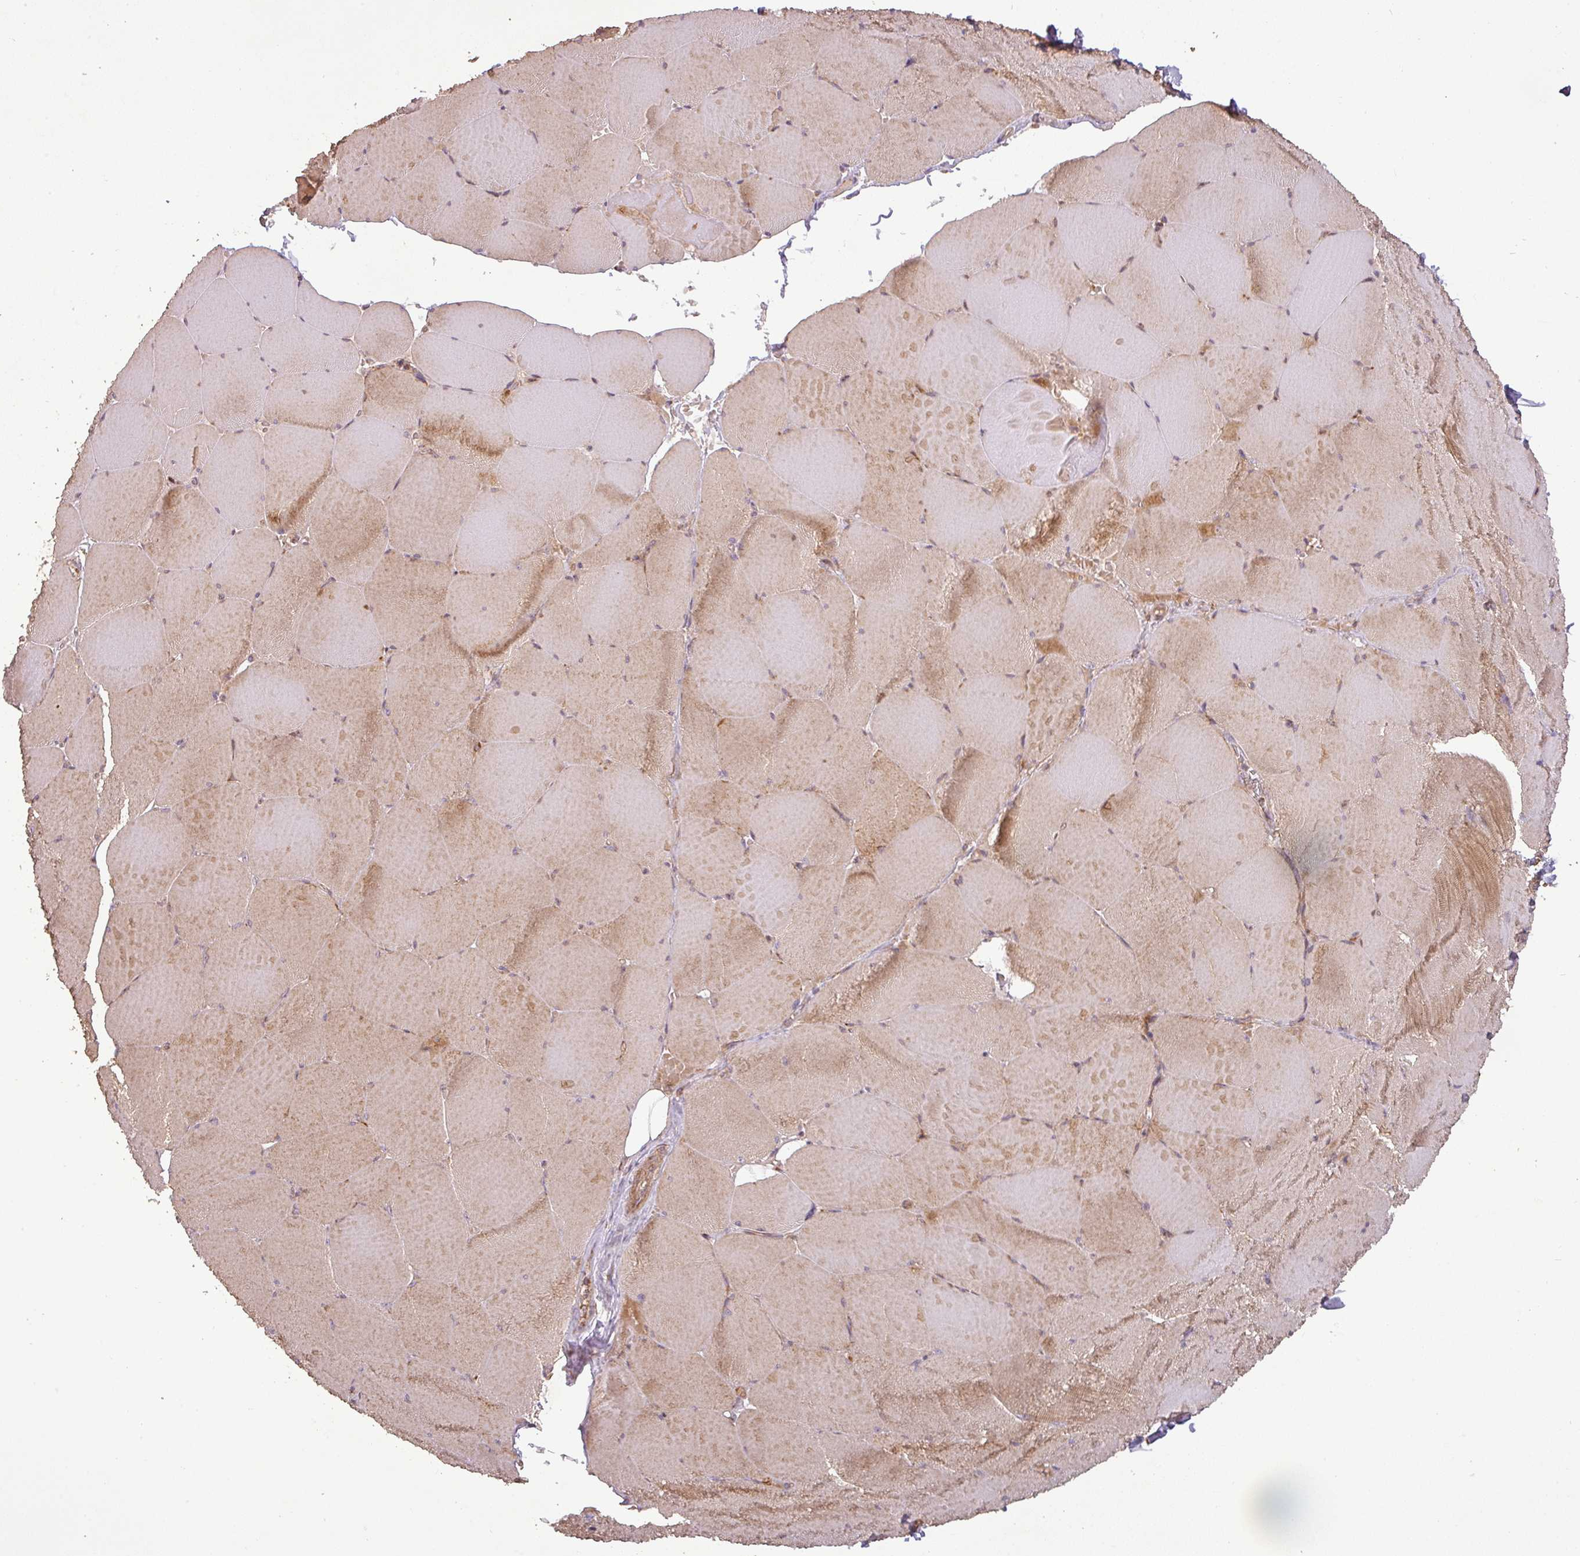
{"staining": {"intensity": "moderate", "quantity": ">75%", "location": "cytoplasmic/membranous"}, "tissue": "skeletal muscle", "cell_type": "Myocytes", "image_type": "normal", "snomed": [{"axis": "morphology", "description": "Normal tissue, NOS"}, {"axis": "topography", "description": "Skeletal muscle"}, {"axis": "topography", "description": "Head-Neck"}], "caption": "A photomicrograph of human skeletal muscle stained for a protein displays moderate cytoplasmic/membranous brown staining in myocytes.", "gene": "GPD2", "patient": {"sex": "male", "age": 66}}